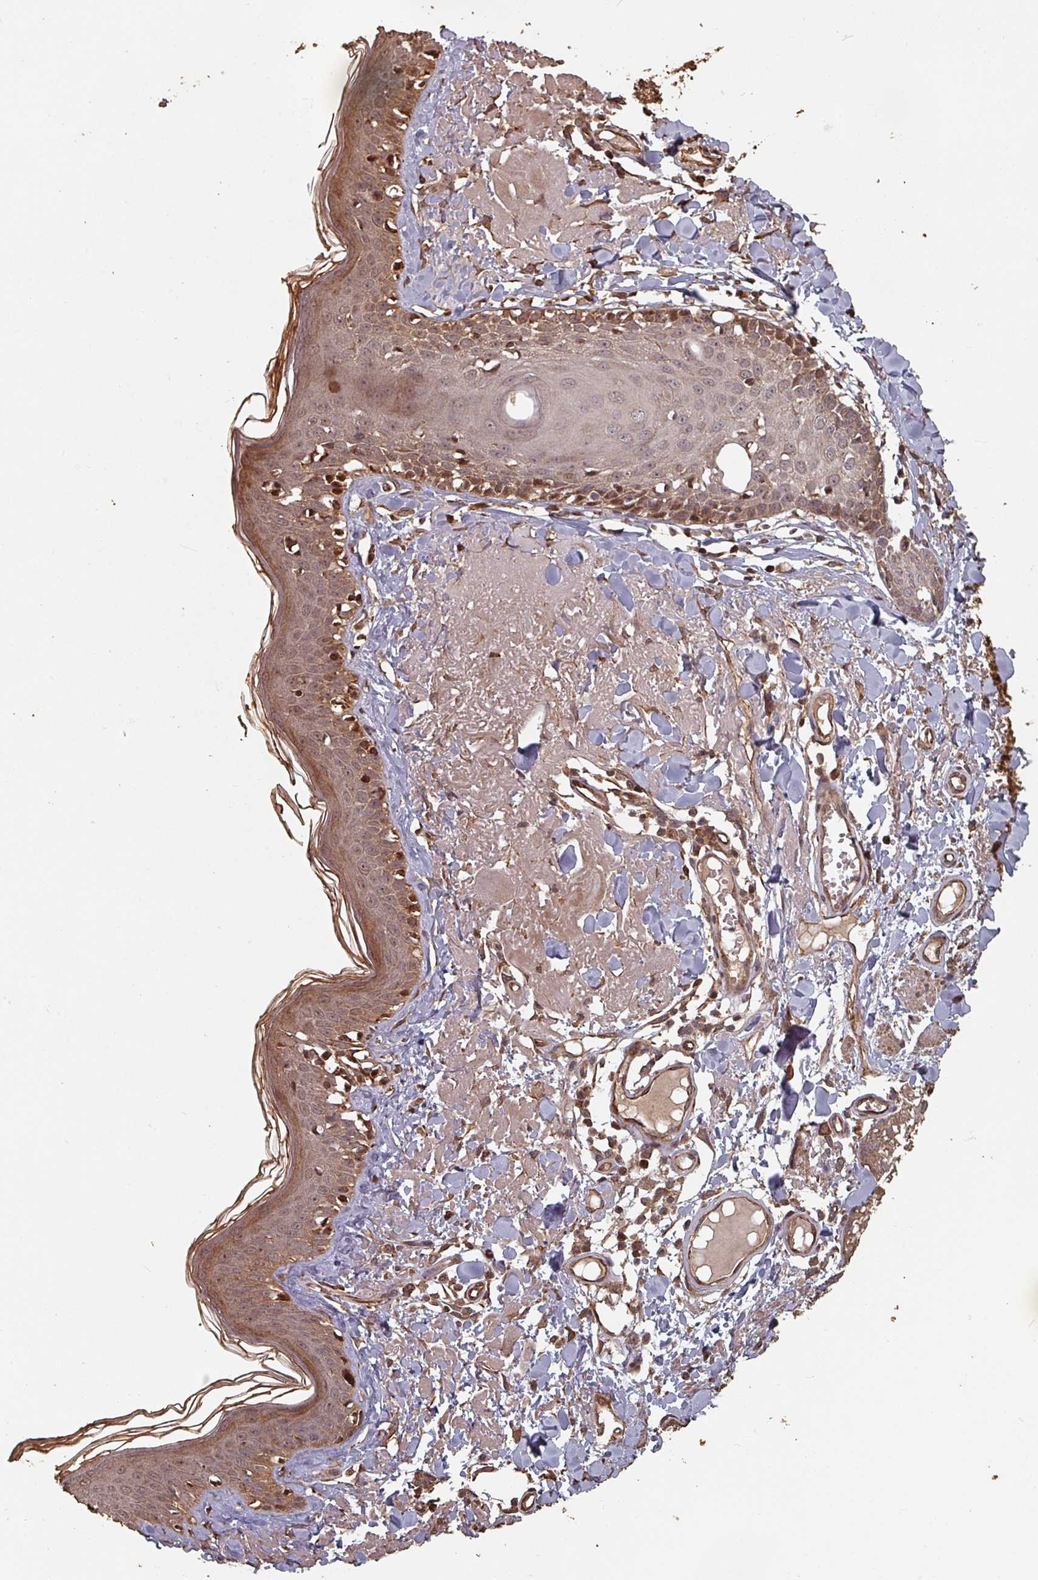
{"staining": {"intensity": "strong", "quantity": ">75%", "location": "cytoplasmic/membranous,nuclear"}, "tissue": "skin", "cell_type": "Fibroblasts", "image_type": "normal", "snomed": [{"axis": "morphology", "description": "Normal tissue, NOS"}, {"axis": "morphology", "description": "Malignant melanoma, NOS"}, {"axis": "topography", "description": "Skin"}], "caption": "Skin stained with DAB immunohistochemistry (IHC) reveals high levels of strong cytoplasmic/membranous,nuclear positivity in approximately >75% of fibroblasts. Immunohistochemistry (ihc) stains the protein of interest in brown and the nuclei are stained blue.", "gene": "EID1", "patient": {"sex": "male", "age": 80}}